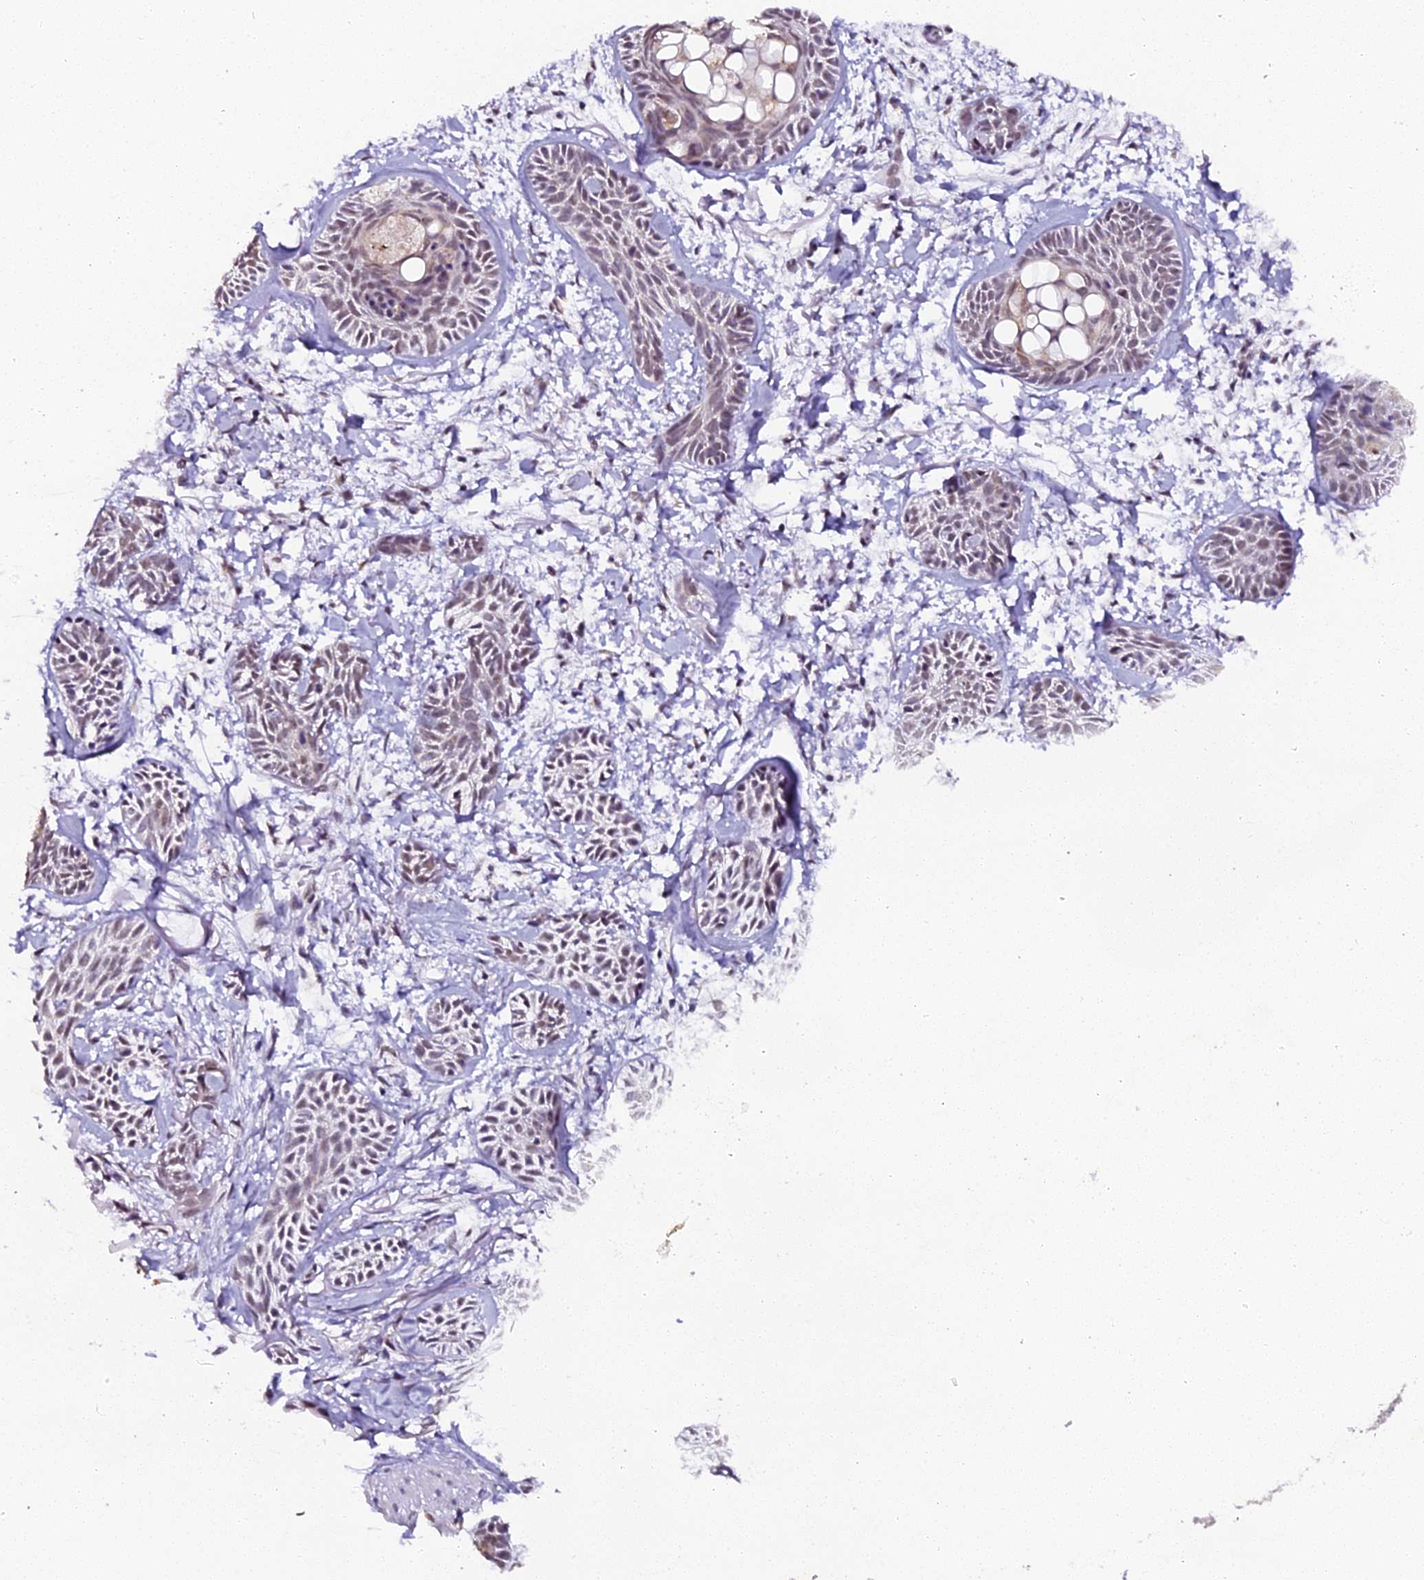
{"staining": {"intensity": "weak", "quantity": ">75%", "location": "nuclear"}, "tissue": "skin cancer", "cell_type": "Tumor cells", "image_type": "cancer", "snomed": [{"axis": "morphology", "description": "Basal cell carcinoma"}, {"axis": "topography", "description": "Skin"}], "caption": "Protein staining of skin cancer tissue demonstrates weak nuclear staining in about >75% of tumor cells.", "gene": "NCBP1", "patient": {"sex": "female", "age": 59}}